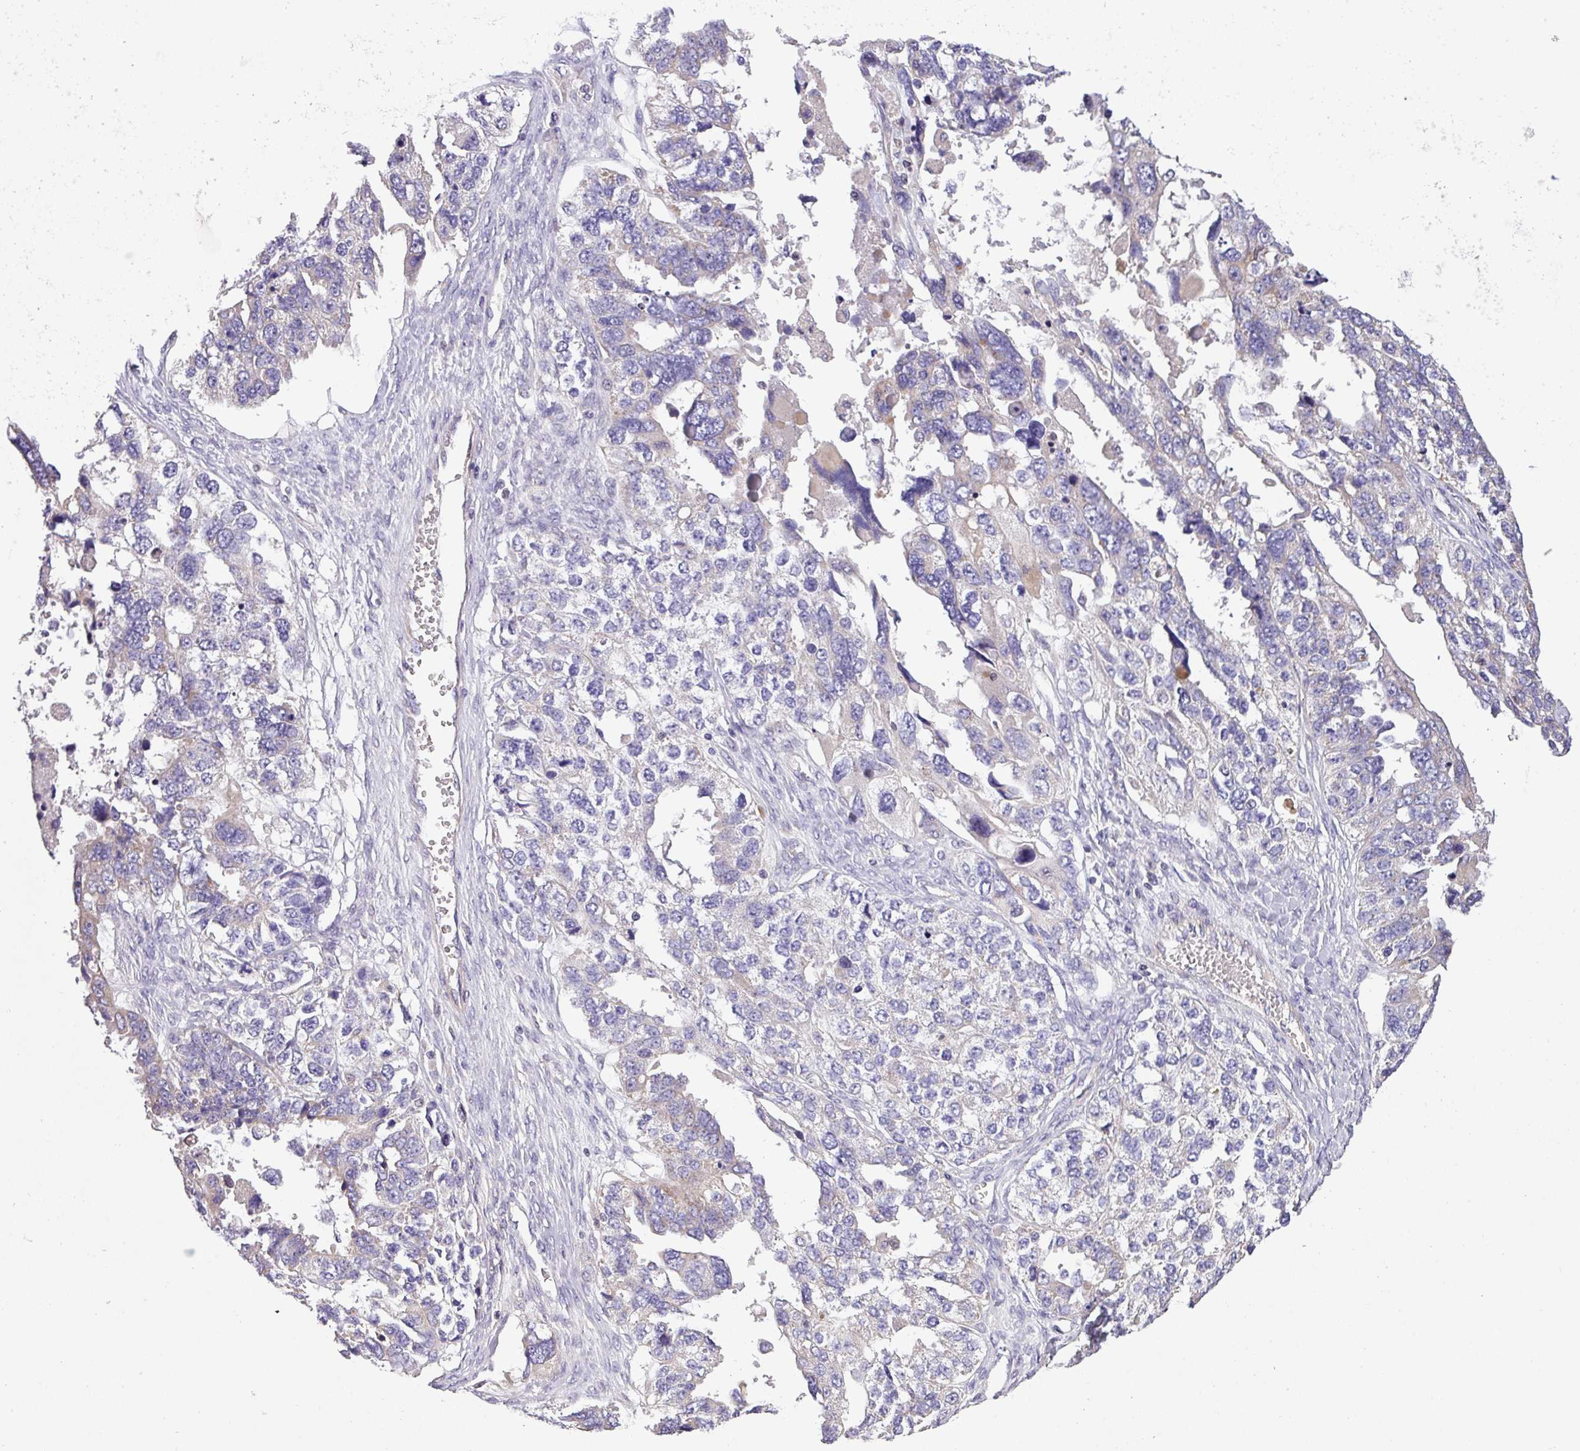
{"staining": {"intensity": "negative", "quantity": "none", "location": "none"}, "tissue": "ovarian cancer", "cell_type": "Tumor cells", "image_type": "cancer", "snomed": [{"axis": "morphology", "description": "Cystadenocarcinoma, serous, NOS"}, {"axis": "topography", "description": "Ovary"}], "caption": "This is an IHC photomicrograph of ovarian cancer (serous cystadenocarcinoma). There is no expression in tumor cells.", "gene": "ZNF394", "patient": {"sex": "female", "age": 76}}